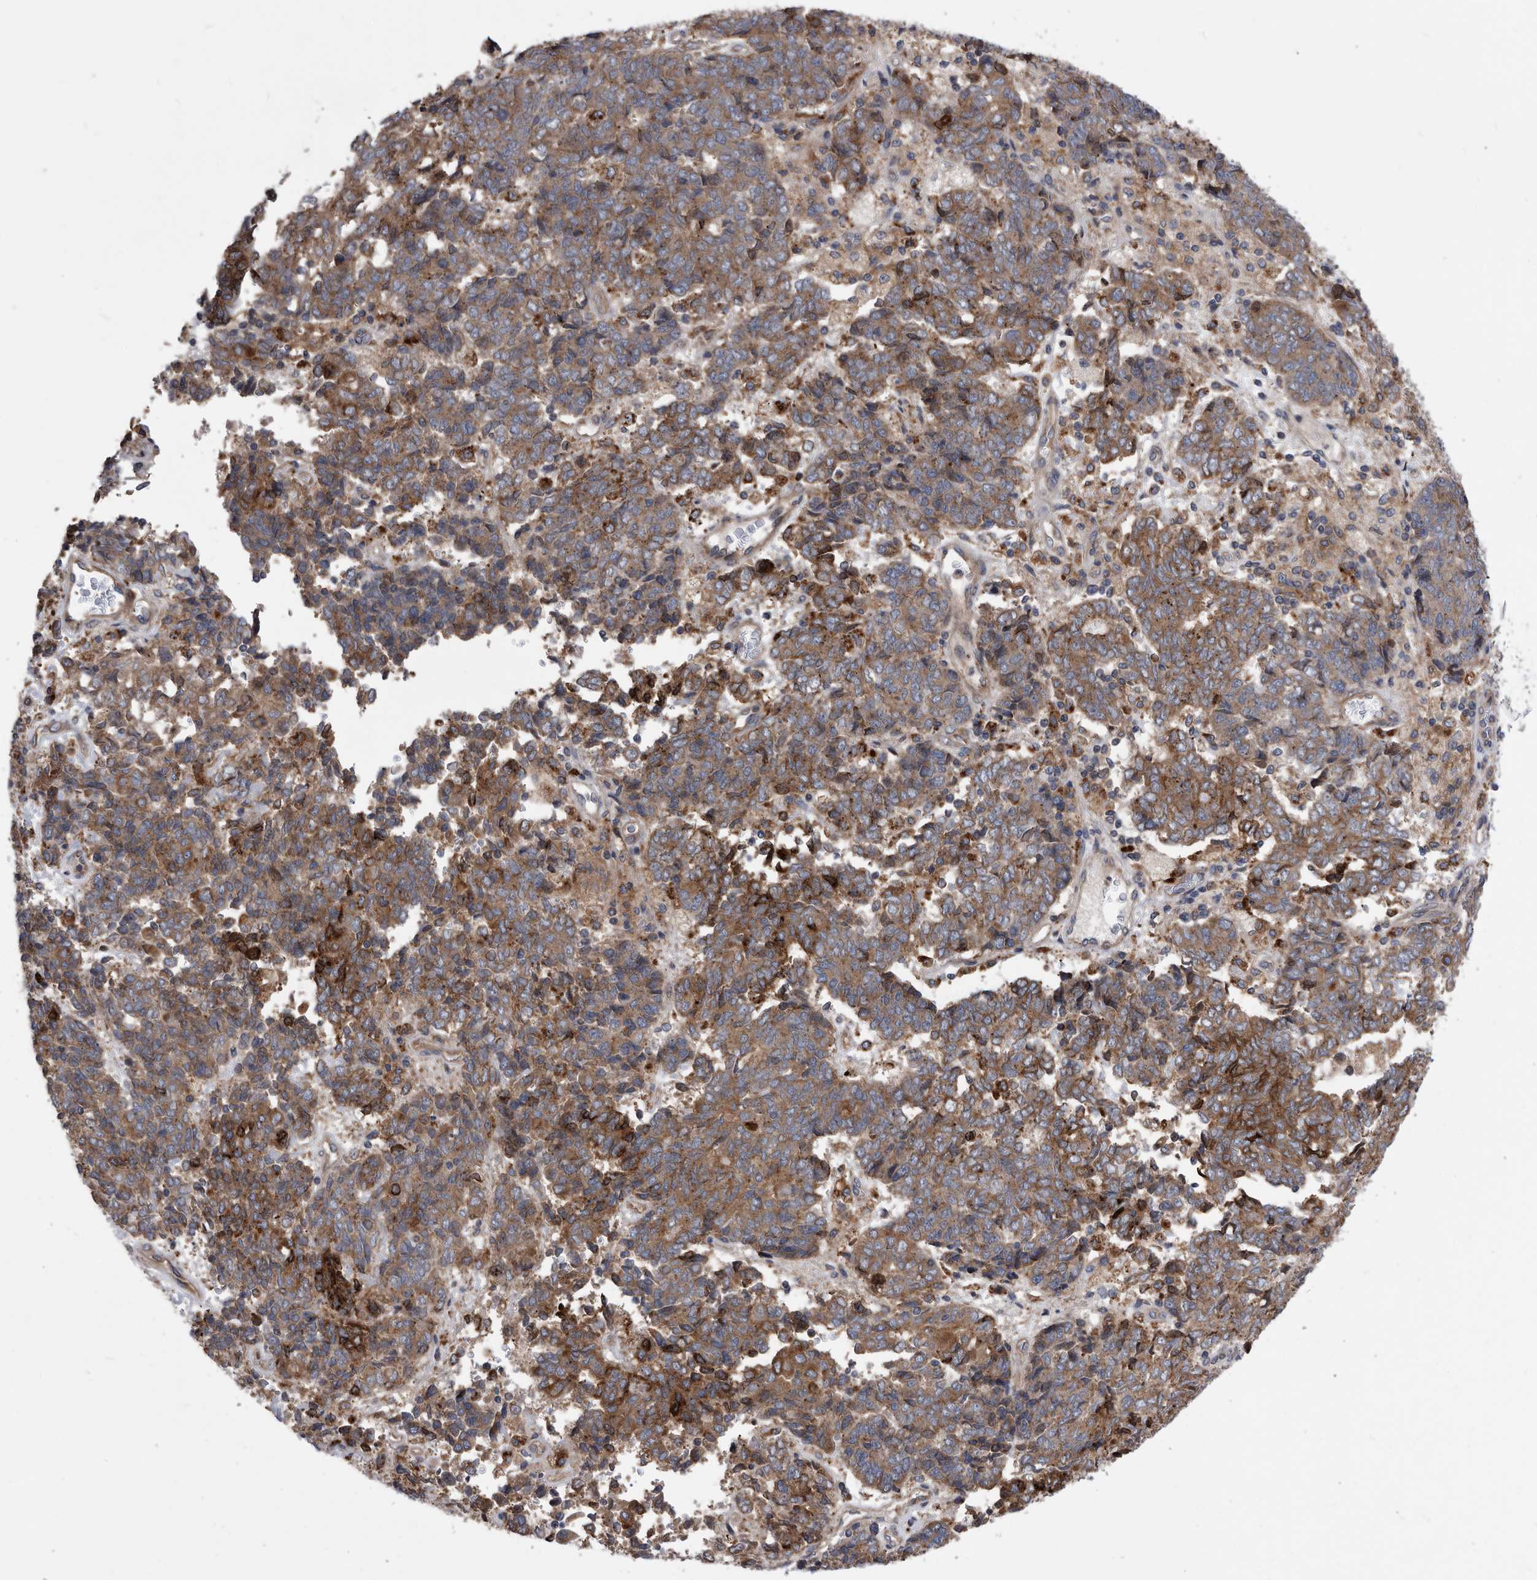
{"staining": {"intensity": "moderate", "quantity": ">75%", "location": "cytoplasmic/membranous"}, "tissue": "endometrial cancer", "cell_type": "Tumor cells", "image_type": "cancer", "snomed": [{"axis": "morphology", "description": "Adenocarcinoma, NOS"}, {"axis": "topography", "description": "Endometrium"}], "caption": "Adenocarcinoma (endometrial) stained with IHC reveals moderate cytoplasmic/membranous positivity in about >75% of tumor cells.", "gene": "BAIAP3", "patient": {"sex": "female", "age": 80}}